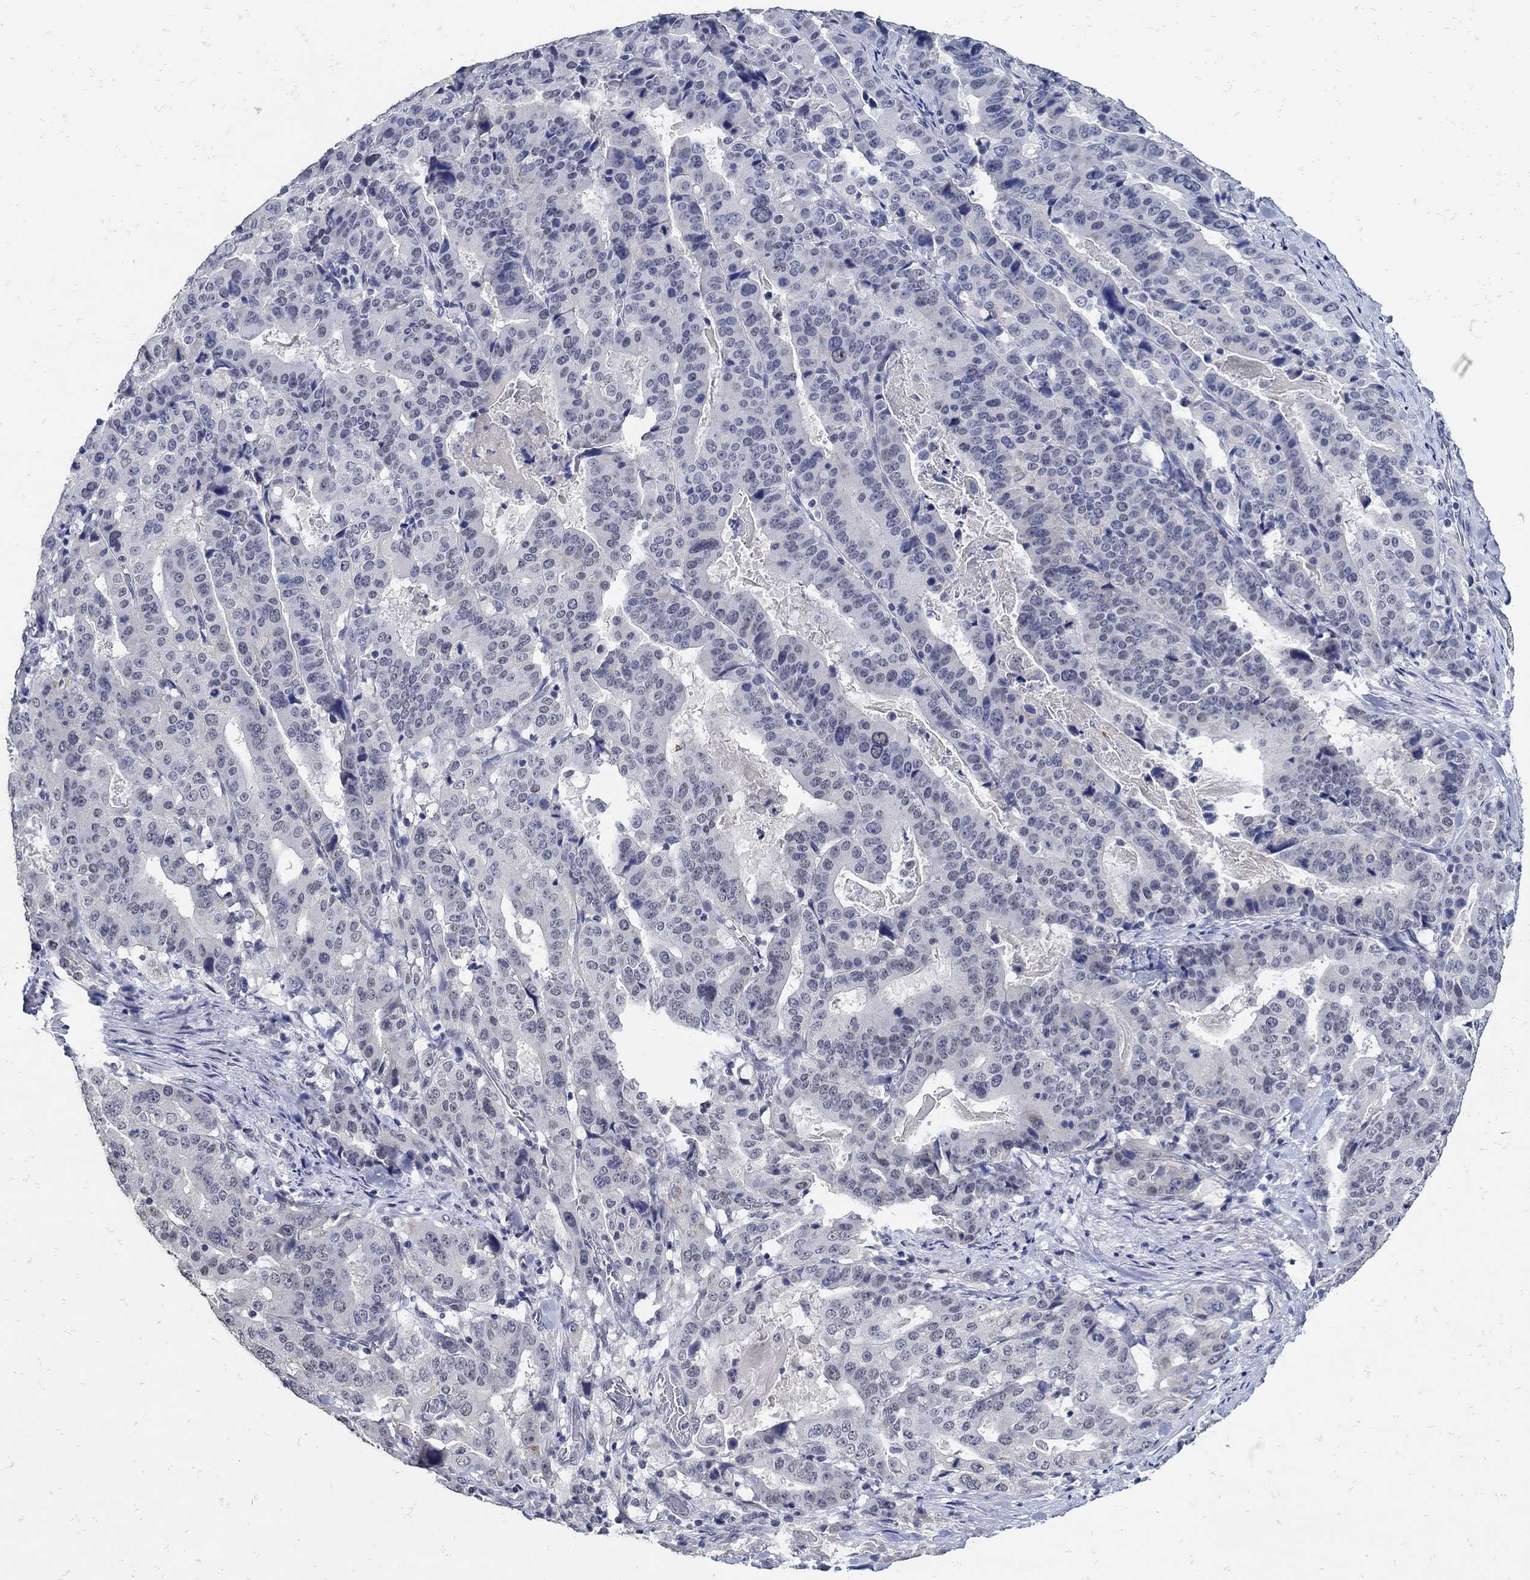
{"staining": {"intensity": "negative", "quantity": "none", "location": "none"}, "tissue": "stomach cancer", "cell_type": "Tumor cells", "image_type": "cancer", "snomed": [{"axis": "morphology", "description": "Adenocarcinoma, NOS"}, {"axis": "topography", "description": "Stomach"}], "caption": "Immunohistochemical staining of human stomach adenocarcinoma reveals no significant staining in tumor cells.", "gene": "KCNN3", "patient": {"sex": "male", "age": 48}}